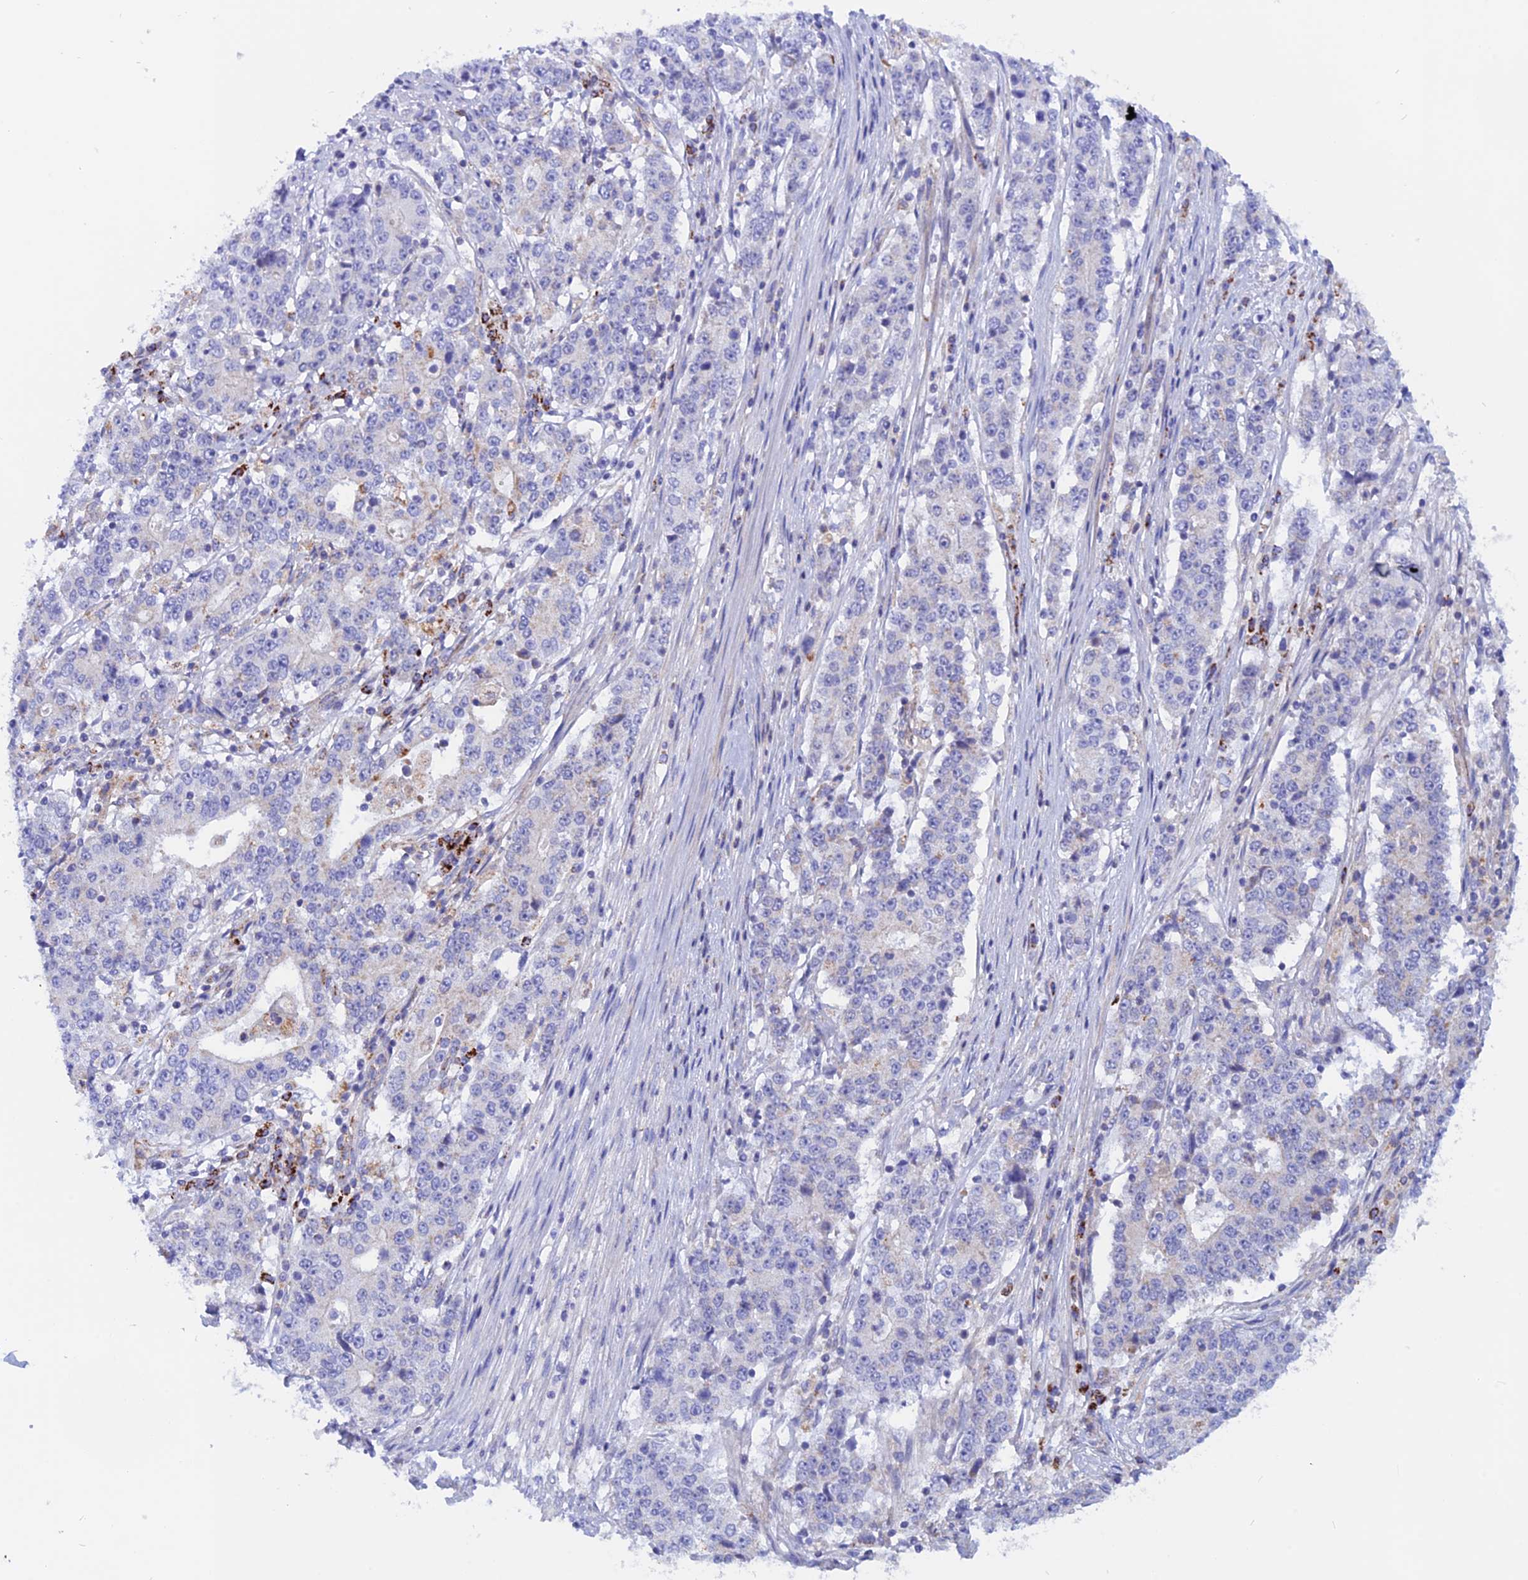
{"staining": {"intensity": "negative", "quantity": "none", "location": "none"}, "tissue": "stomach cancer", "cell_type": "Tumor cells", "image_type": "cancer", "snomed": [{"axis": "morphology", "description": "Adenocarcinoma, NOS"}, {"axis": "topography", "description": "Stomach"}], "caption": "Stomach cancer (adenocarcinoma) was stained to show a protein in brown. There is no significant staining in tumor cells.", "gene": "GCDH", "patient": {"sex": "male", "age": 59}}